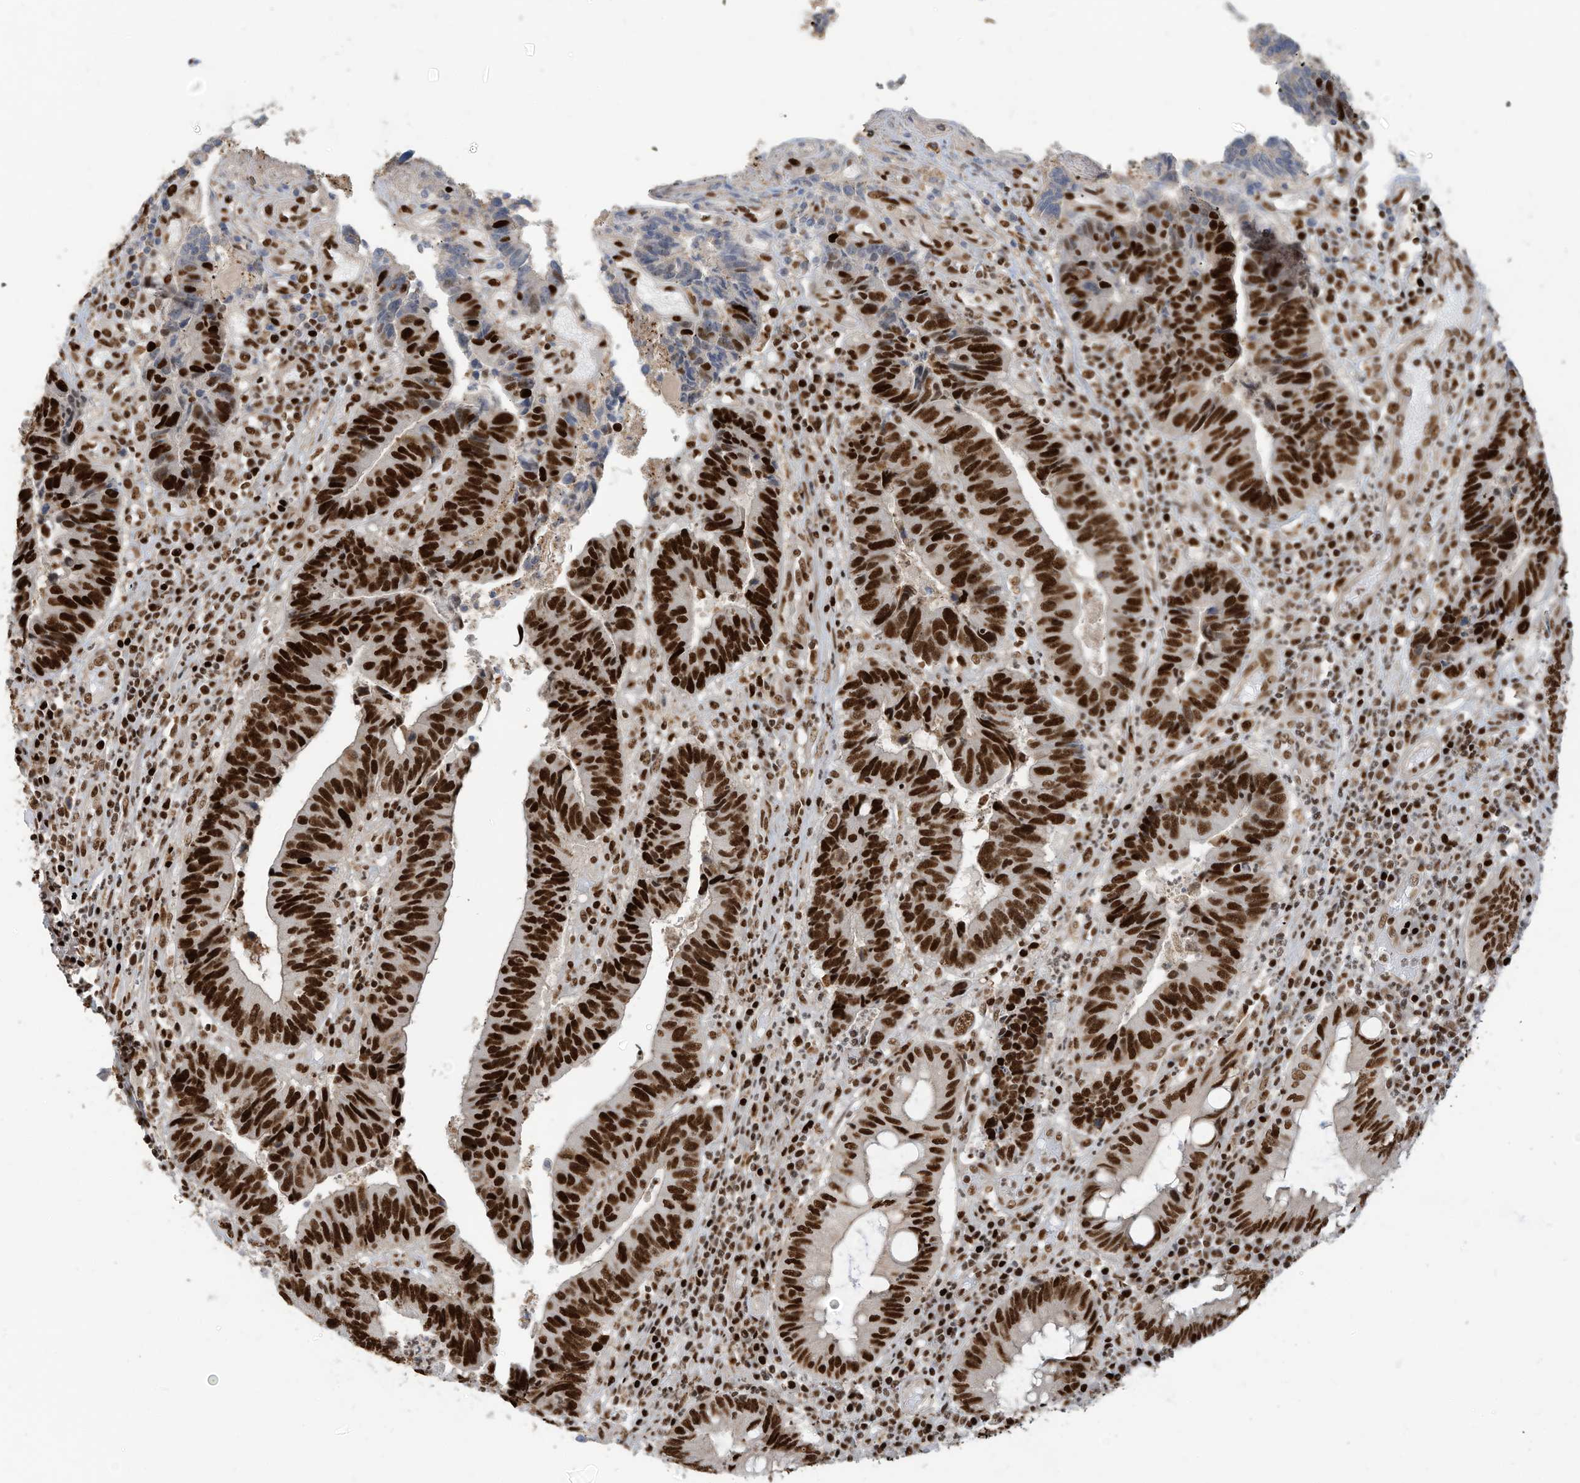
{"staining": {"intensity": "strong", "quantity": ">75%", "location": "nuclear"}, "tissue": "colorectal cancer", "cell_type": "Tumor cells", "image_type": "cancer", "snomed": [{"axis": "morphology", "description": "Adenocarcinoma, NOS"}, {"axis": "topography", "description": "Rectum"}], "caption": "The micrograph demonstrates a brown stain indicating the presence of a protein in the nuclear of tumor cells in colorectal adenocarcinoma.", "gene": "SAMD15", "patient": {"sex": "male", "age": 84}}